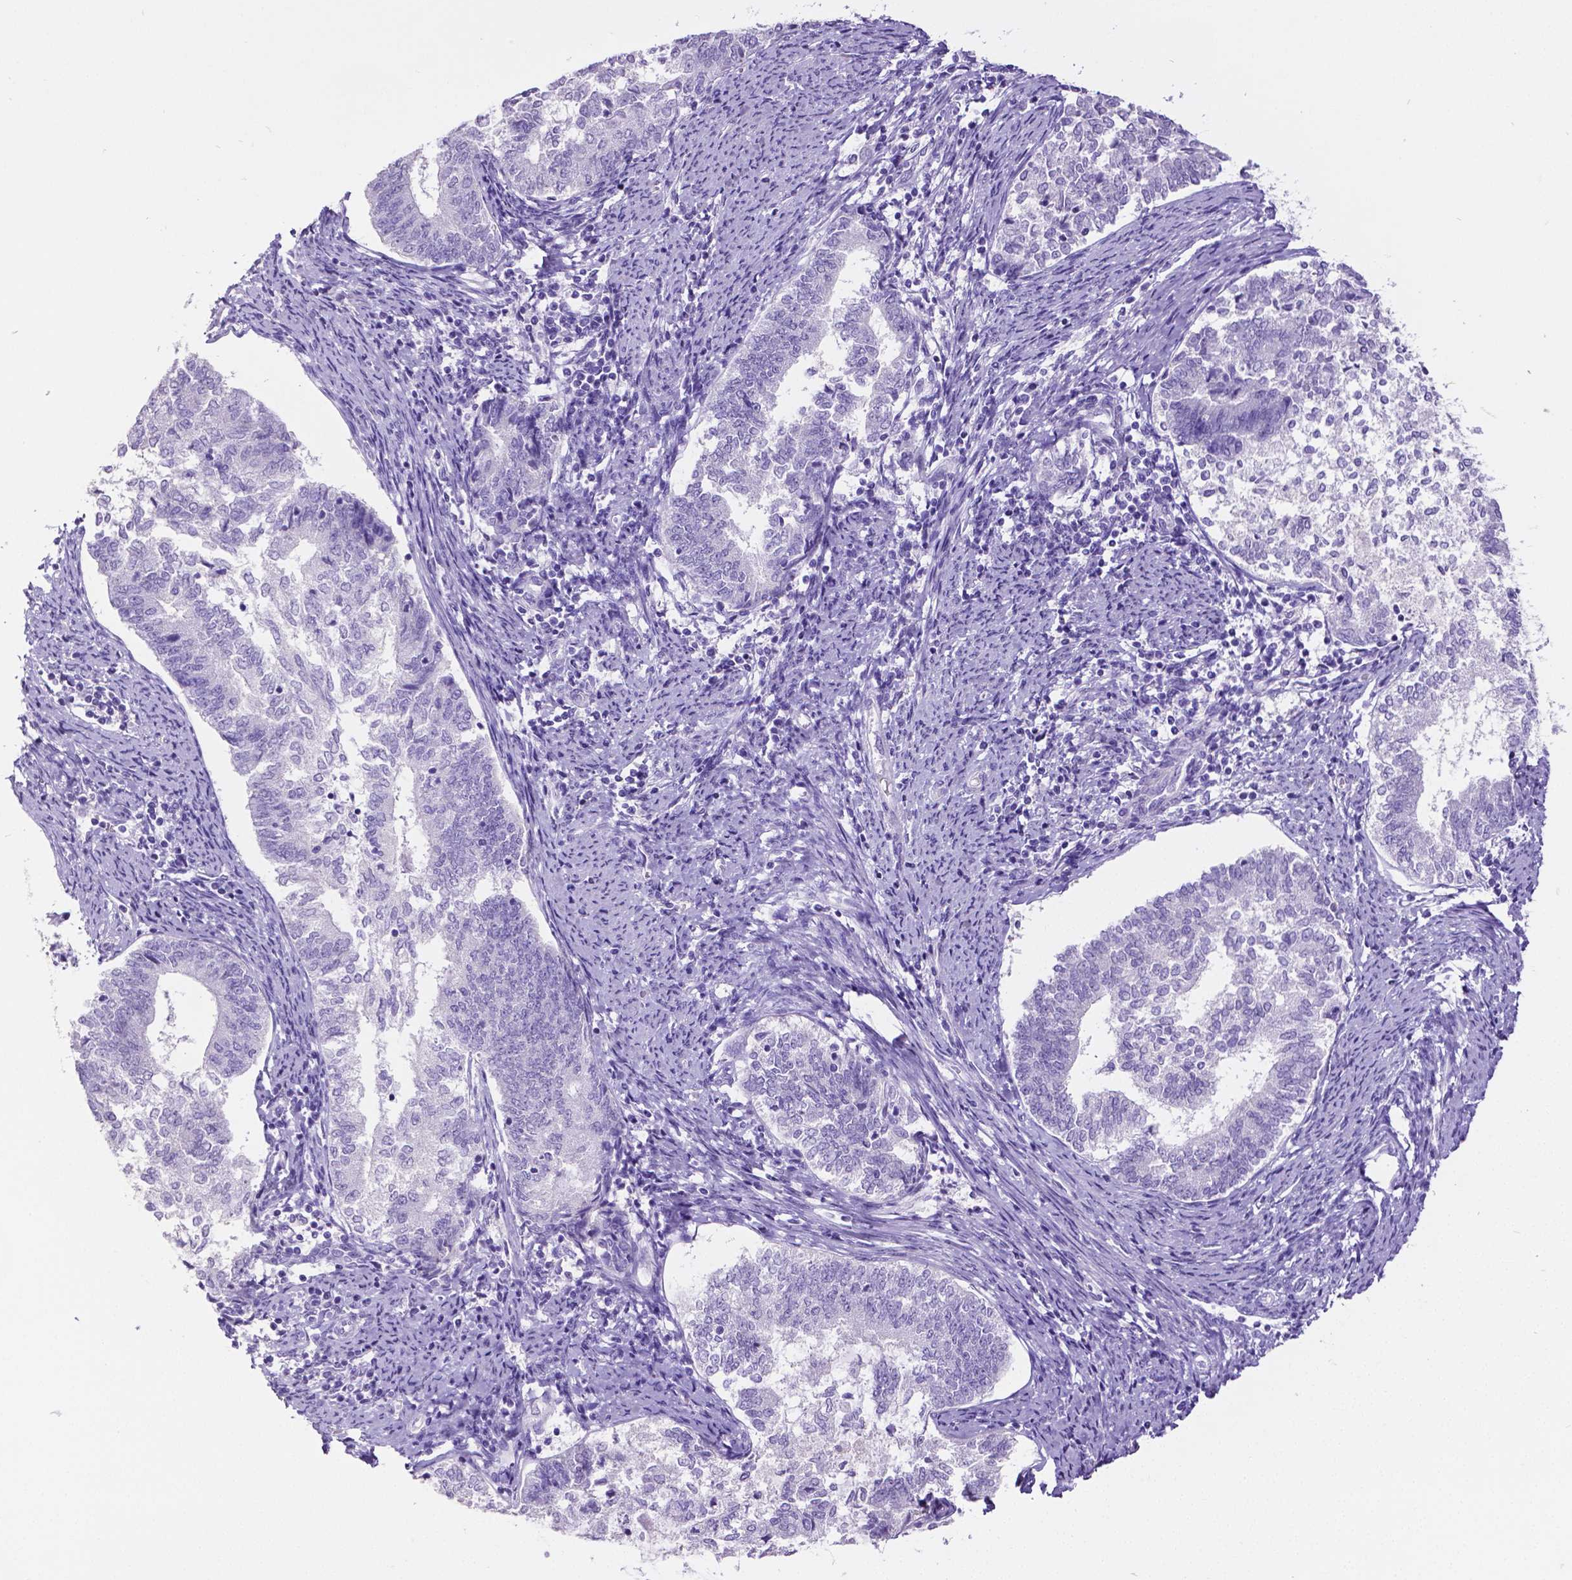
{"staining": {"intensity": "negative", "quantity": "none", "location": "none"}, "tissue": "endometrial cancer", "cell_type": "Tumor cells", "image_type": "cancer", "snomed": [{"axis": "morphology", "description": "Adenocarcinoma, NOS"}, {"axis": "topography", "description": "Endometrium"}], "caption": "Tumor cells show no significant positivity in endometrial cancer (adenocarcinoma).", "gene": "SATB2", "patient": {"sex": "female", "age": 65}}